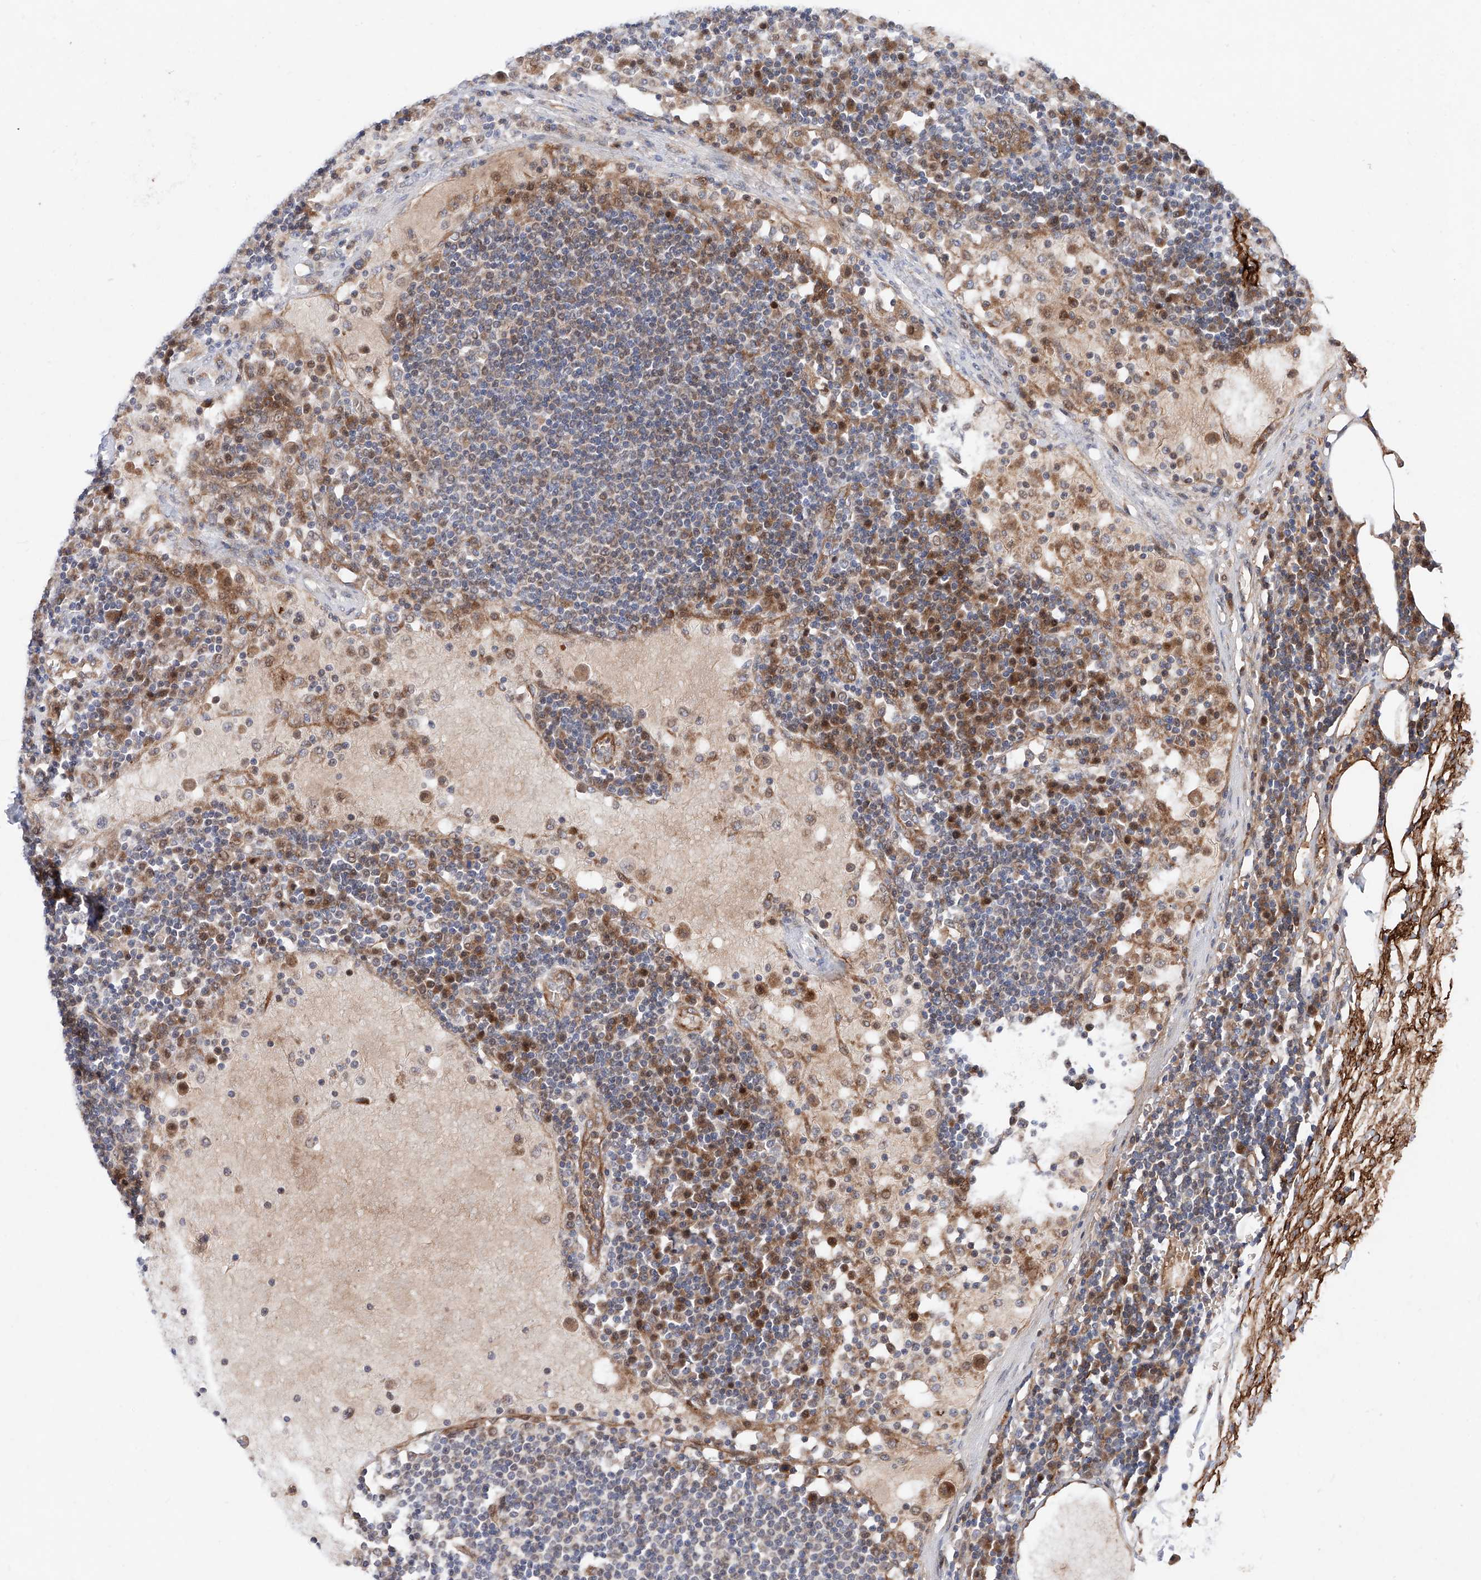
{"staining": {"intensity": "negative", "quantity": "none", "location": "none"}, "tissue": "lymph node", "cell_type": "Germinal center cells", "image_type": "normal", "snomed": [{"axis": "morphology", "description": "Normal tissue, NOS"}, {"axis": "topography", "description": "Lymph node"}], "caption": "The histopathology image demonstrates no significant expression in germinal center cells of lymph node. Nuclei are stained in blue.", "gene": "FUCA2", "patient": {"sex": "female", "age": 53}}